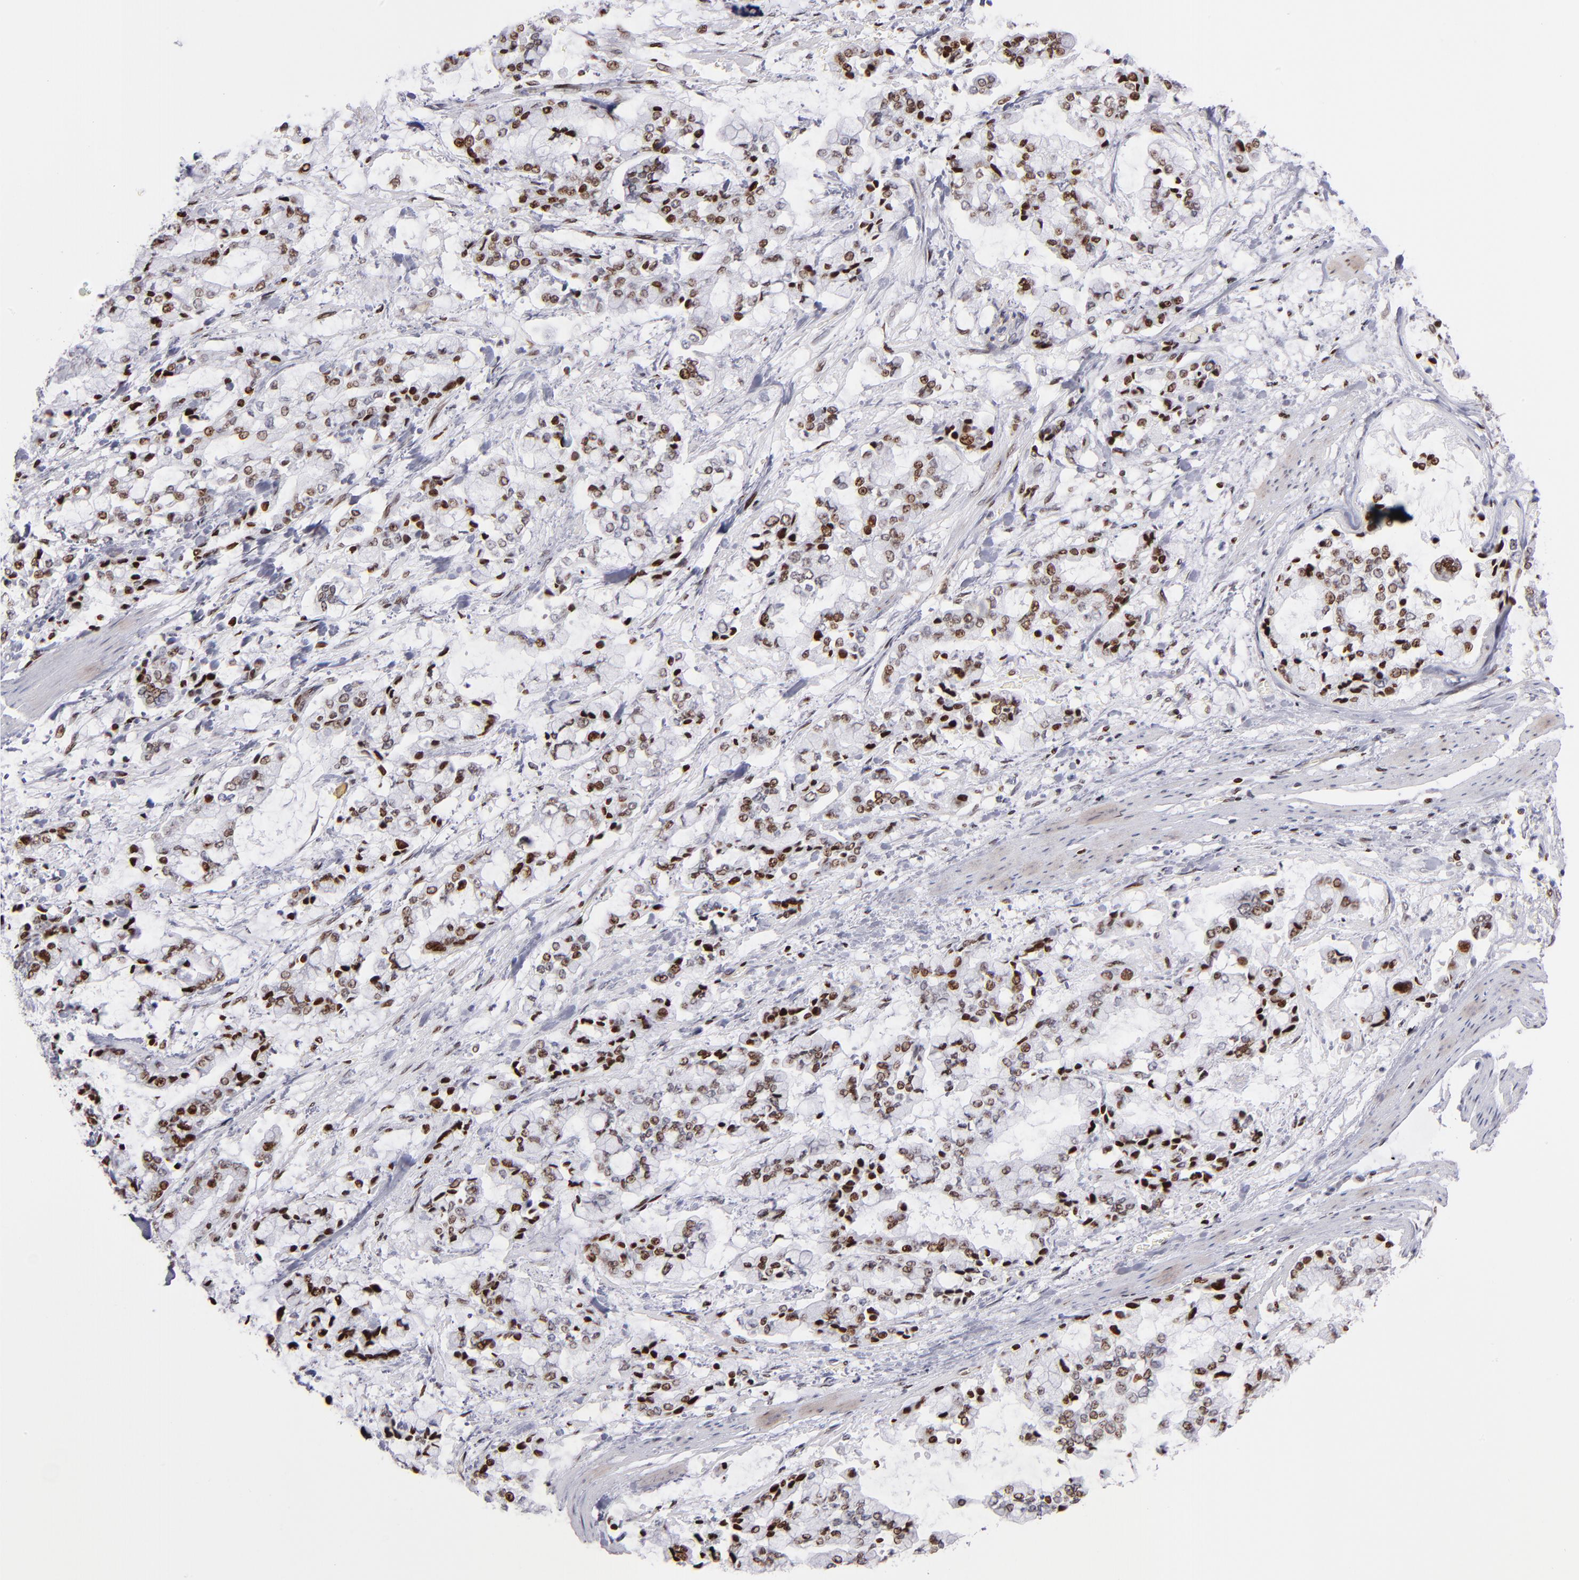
{"staining": {"intensity": "strong", "quantity": "25%-75%", "location": "nuclear"}, "tissue": "stomach cancer", "cell_type": "Tumor cells", "image_type": "cancer", "snomed": [{"axis": "morphology", "description": "Normal tissue, NOS"}, {"axis": "morphology", "description": "Adenocarcinoma, NOS"}, {"axis": "topography", "description": "Stomach, upper"}, {"axis": "topography", "description": "Stomach"}], "caption": "Protein expression by immunohistochemistry (IHC) reveals strong nuclear expression in about 25%-75% of tumor cells in stomach cancer.", "gene": "POLA1", "patient": {"sex": "male", "age": 76}}